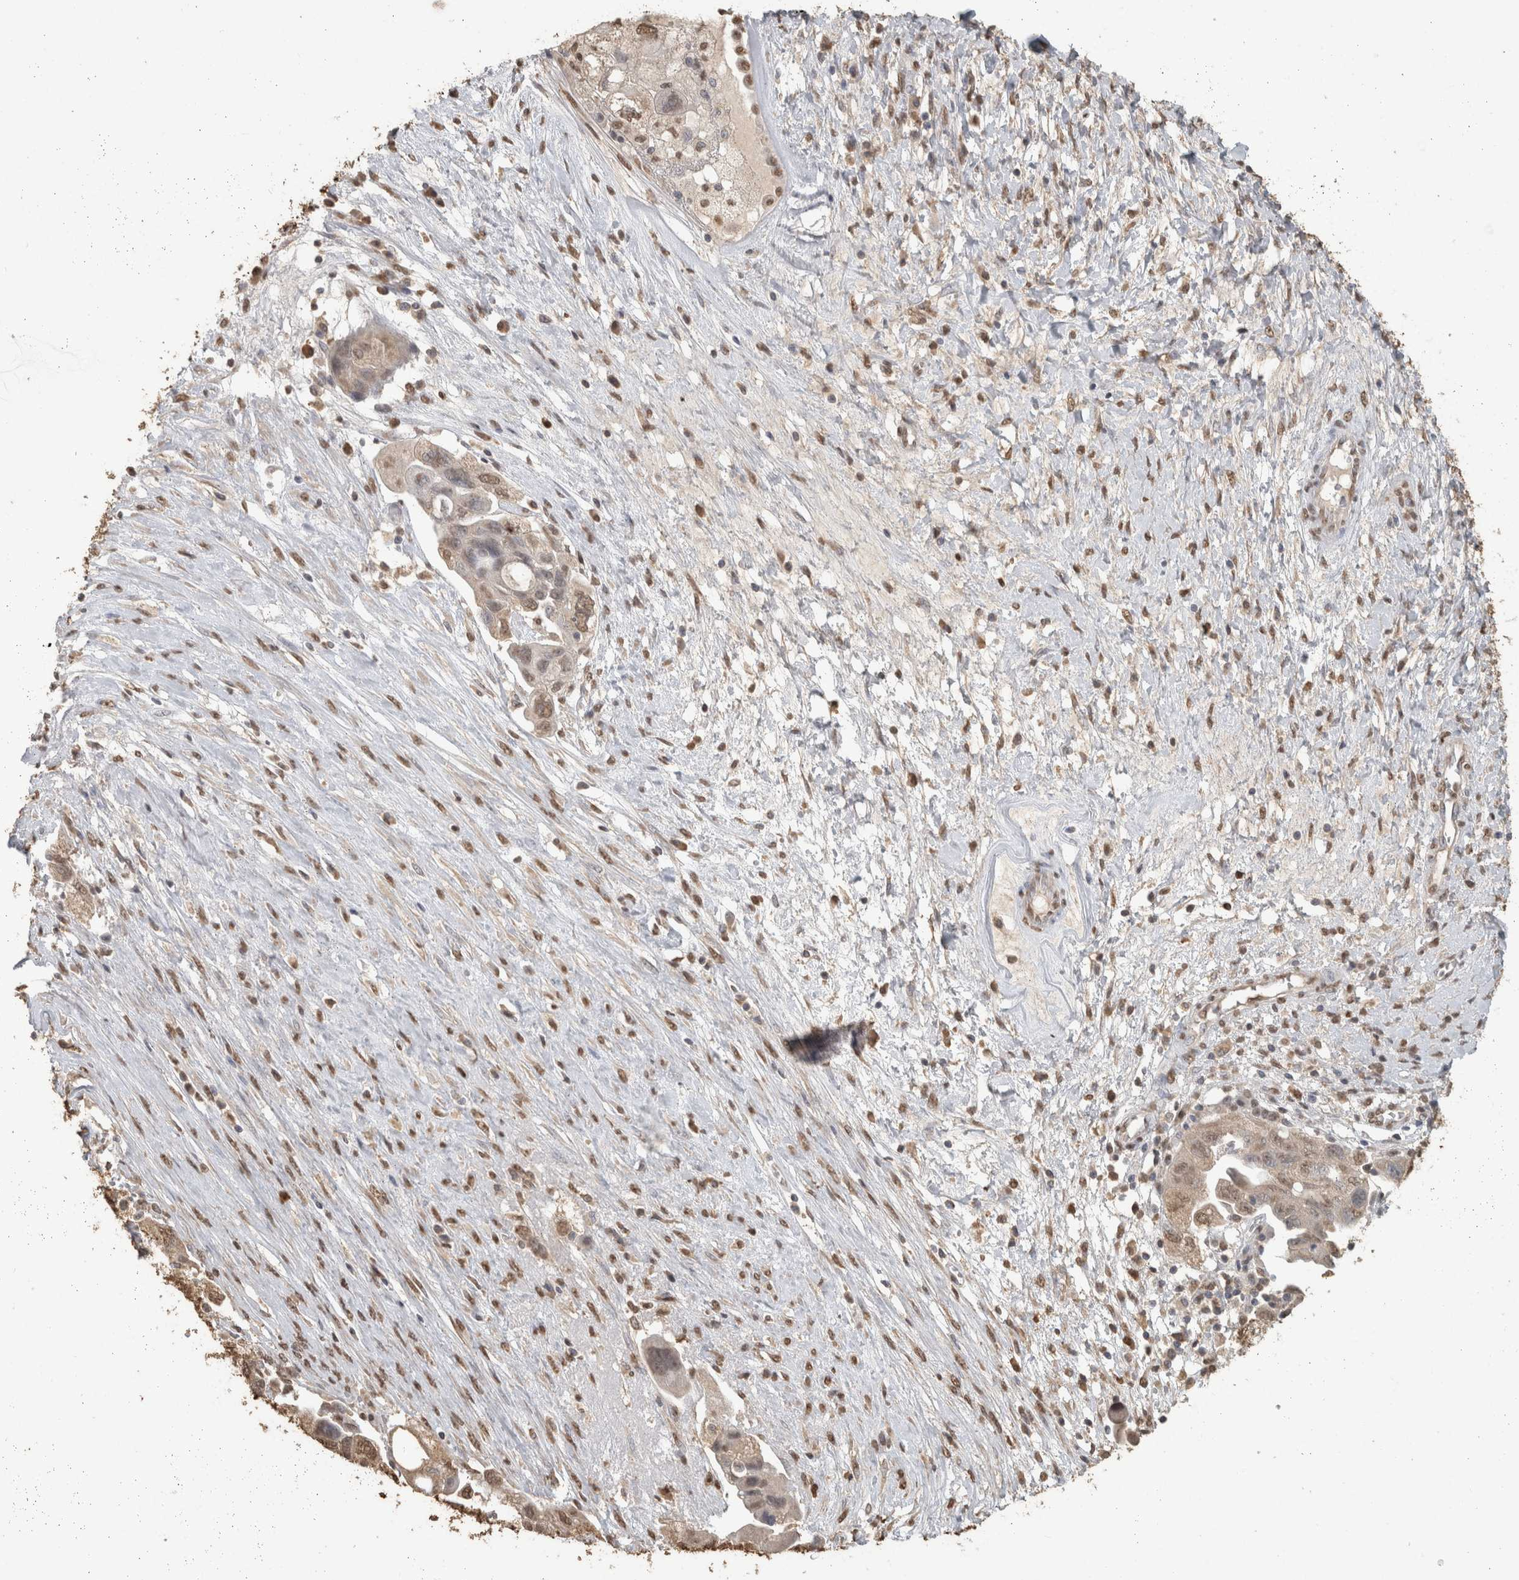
{"staining": {"intensity": "moderate", "quantity": ">75%", "location": "nuclear"}, "tissue": "ovarian cancer", "cell_type": "Tumor cells", "image_type": "cancer", "snomed": [{"axis": "morphology", "description": "Carcinoma, NOS"}, {"axis": "morphology", "description": "Cystadenocarcinoma, serous, NOS"}, {"axis": "topography", "description": "Ovary"}], "caption": "Immunohistochemistry (IHC) photomicrograph of human ovarian cancer stained for a protein (brown), which reveals medium levels of moderate nuclear expression in approximately >75% of tumor cells.", "gene": "HAND2", "patient": {"sex": "female", "age": 69}}